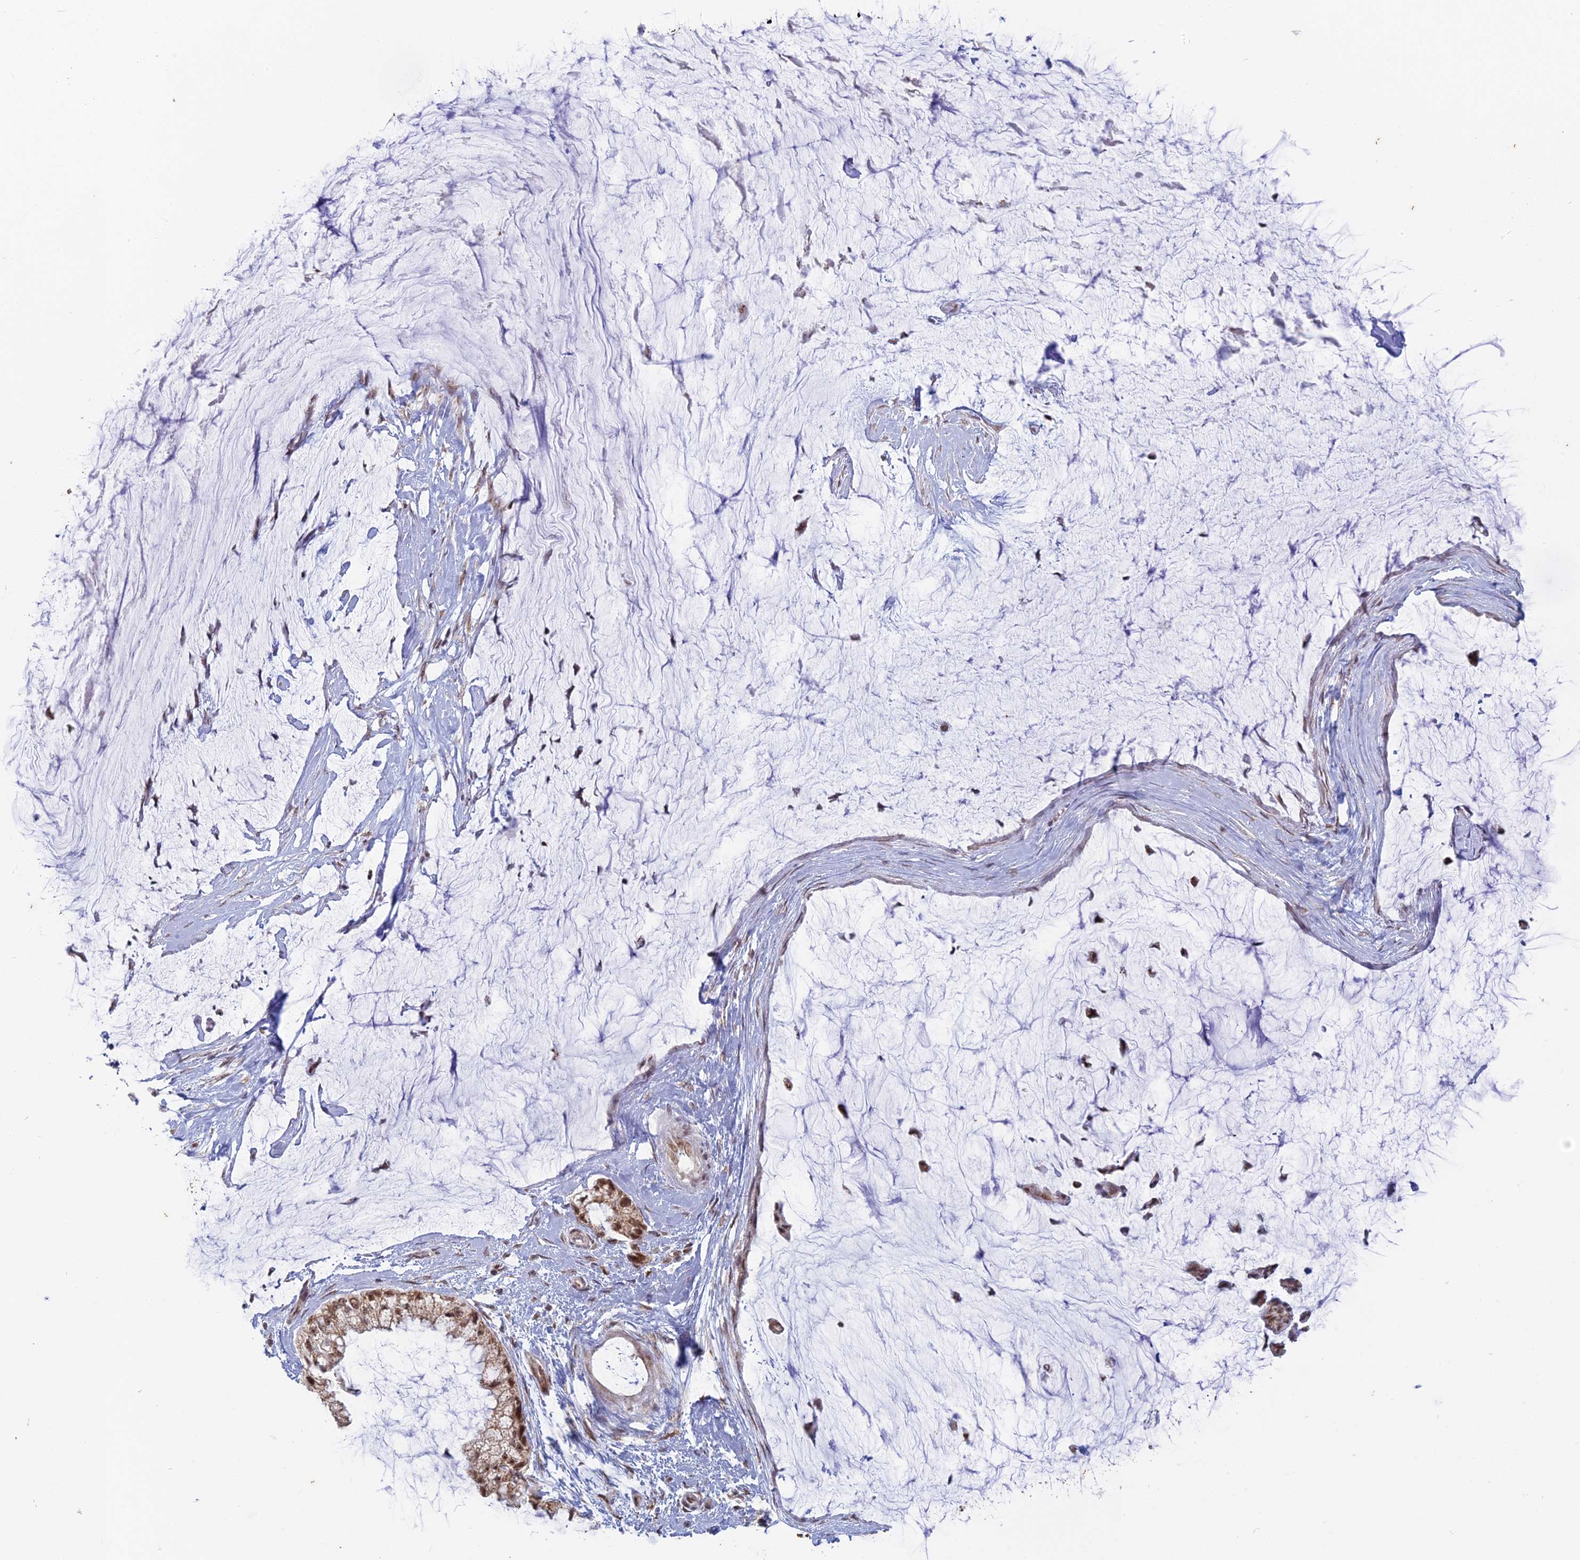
{"staining": {"intensity": "moderate", "quantity": ">75%", "location": "nuclear"}, "tissue": "ovarian cancer", "cell_type": "Tumor cells", "image_type": "cancer", "snomed": [{"axis": "morphology", "description": "Cystadenocarcinoma, mucinous, NOS"}, {"axis": "topography", "description": "Ovary"}], "caption": "Protein expression analysis of human mucinous cystadenocarcinoma (ovarian) reveals moderate nuclear expression in about >75% of tumor cells.", "gene": "ARHGAP40", "patient": {"sex": "female", "age": 39}}